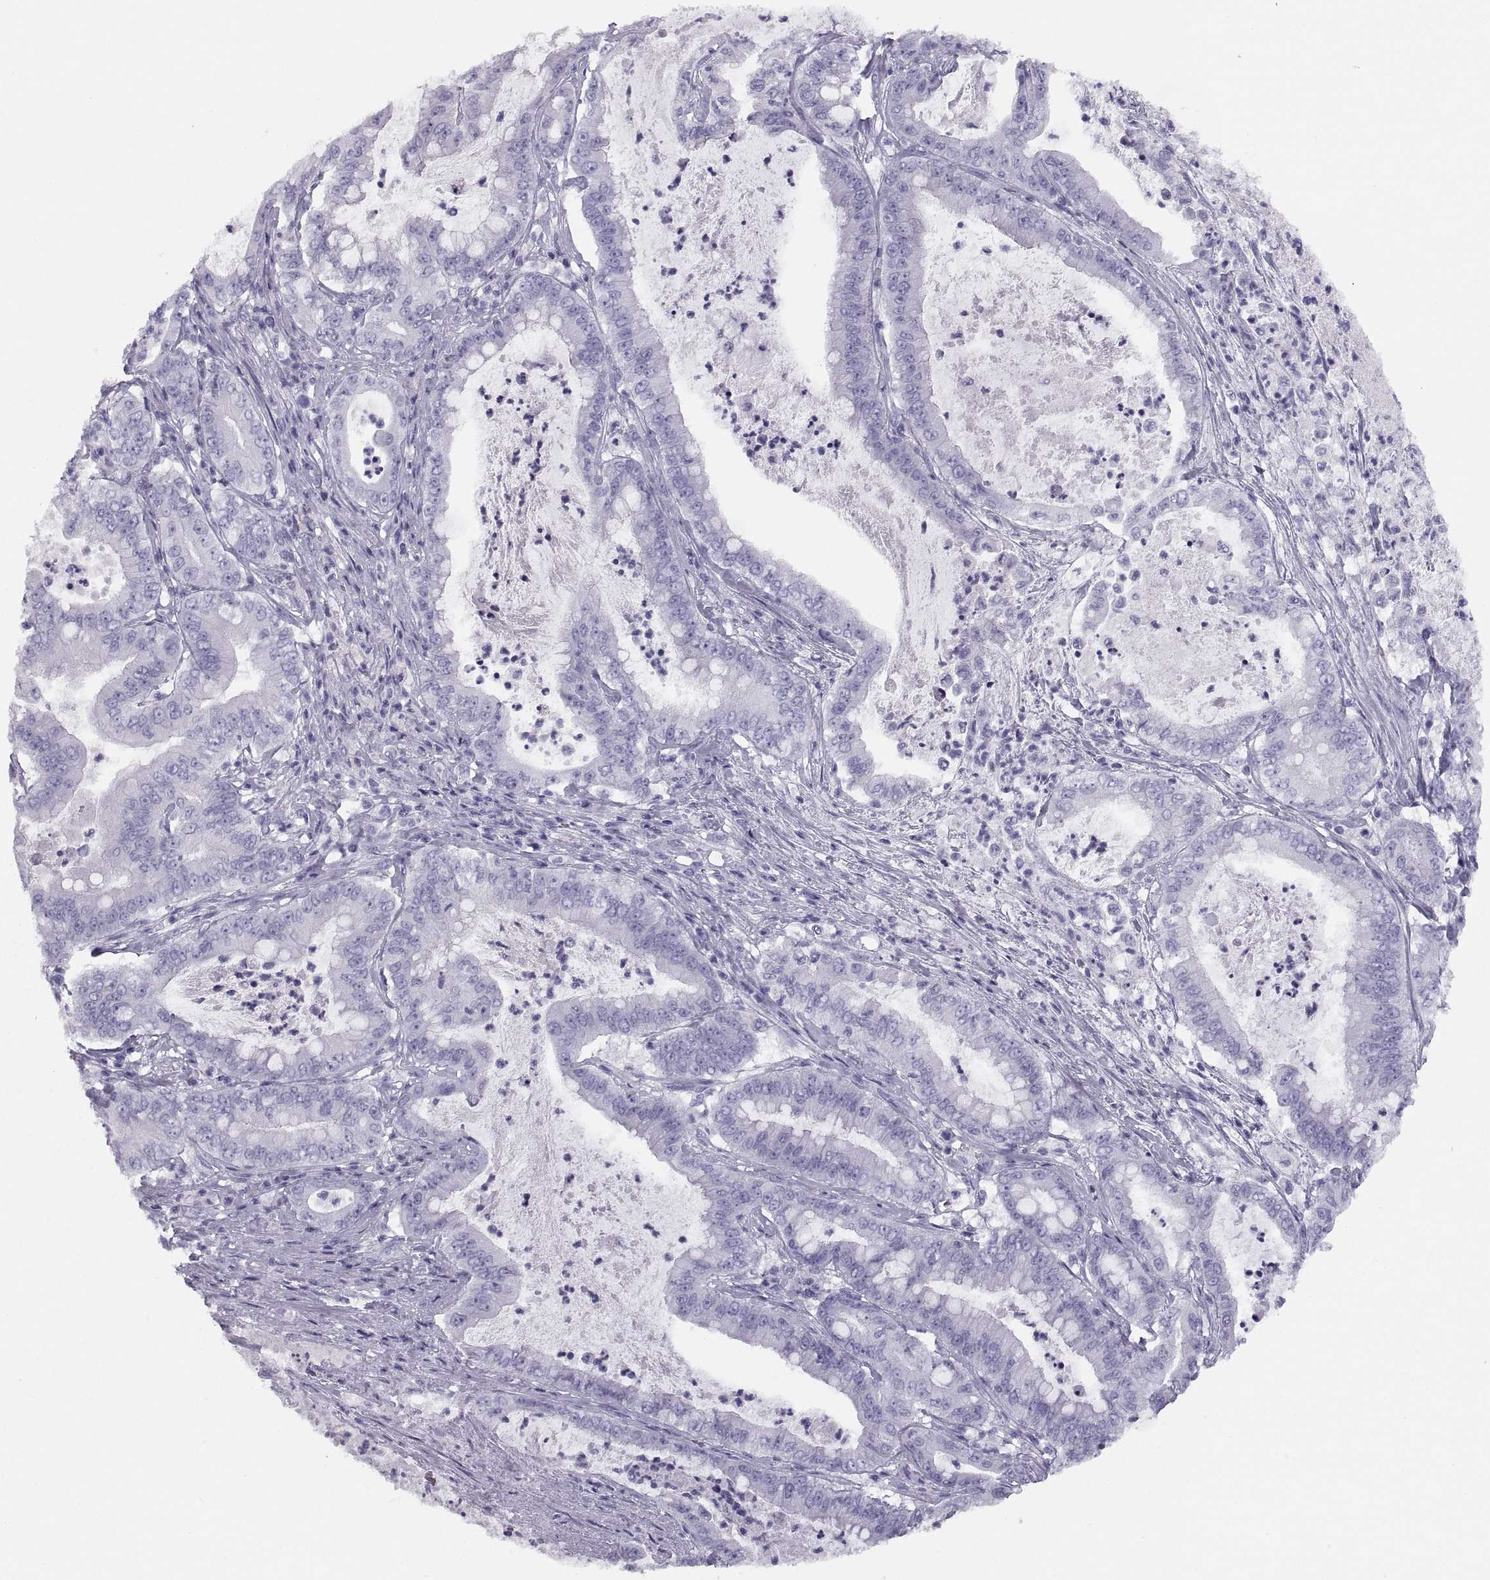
{"staining": {"intensity": "negative", "quantity": "none", "location": "none"}, "tissue": "pancreatic cancer", "cell_type": "Tumor cells", "image_type": "cancer", "snomed": [{"axis": "morphology", "description": "Adenocarcinoma, NOS"}, {"axis": "topography", "description": "Pancreas"}], "caption": "The photomicrograph displays no significant positivity in tumor cells of pancreatic adenocarcinoma.", "gene": "PAX2", "patient": {"sex": "male", "age": 71}}